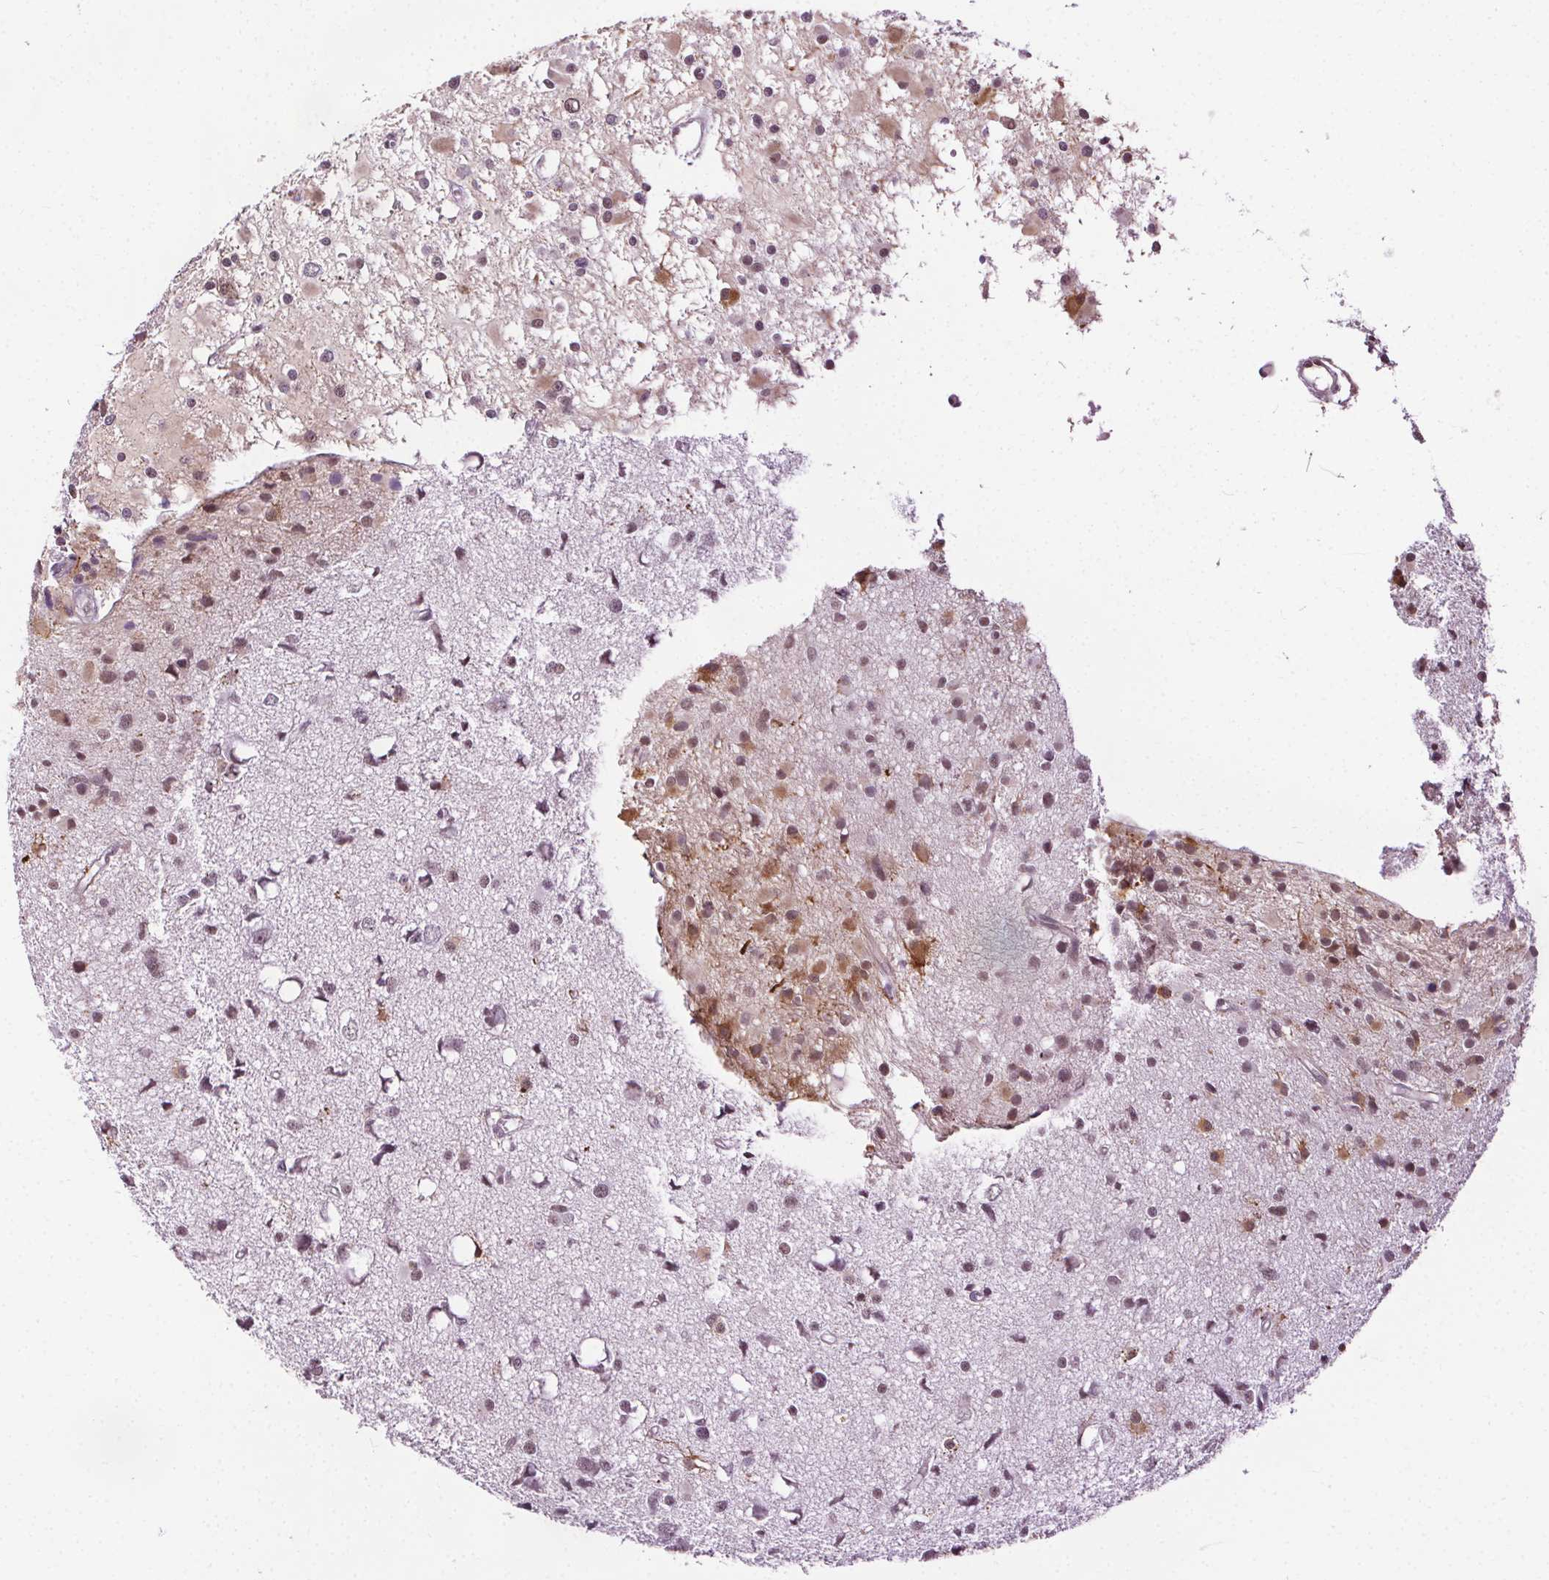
{"staining": {"intensity": "negative", "quantity": "none", "location": "none"}, "tissue": "glioma", "cell_type": "Tumor cells", "image_type": "cancer", "snomed": [{"axis": "morphology", "description": "Glioma, malignant, High grade"}, {"axis": "topography", "description": "Brain"}], "caption": "High-grade glioma (malignant) was stained to show a protein in brown. There is no significant expression in tumor cells.", "gene": "CEBPA", "patient": {"sex": "male", "age": 54}}